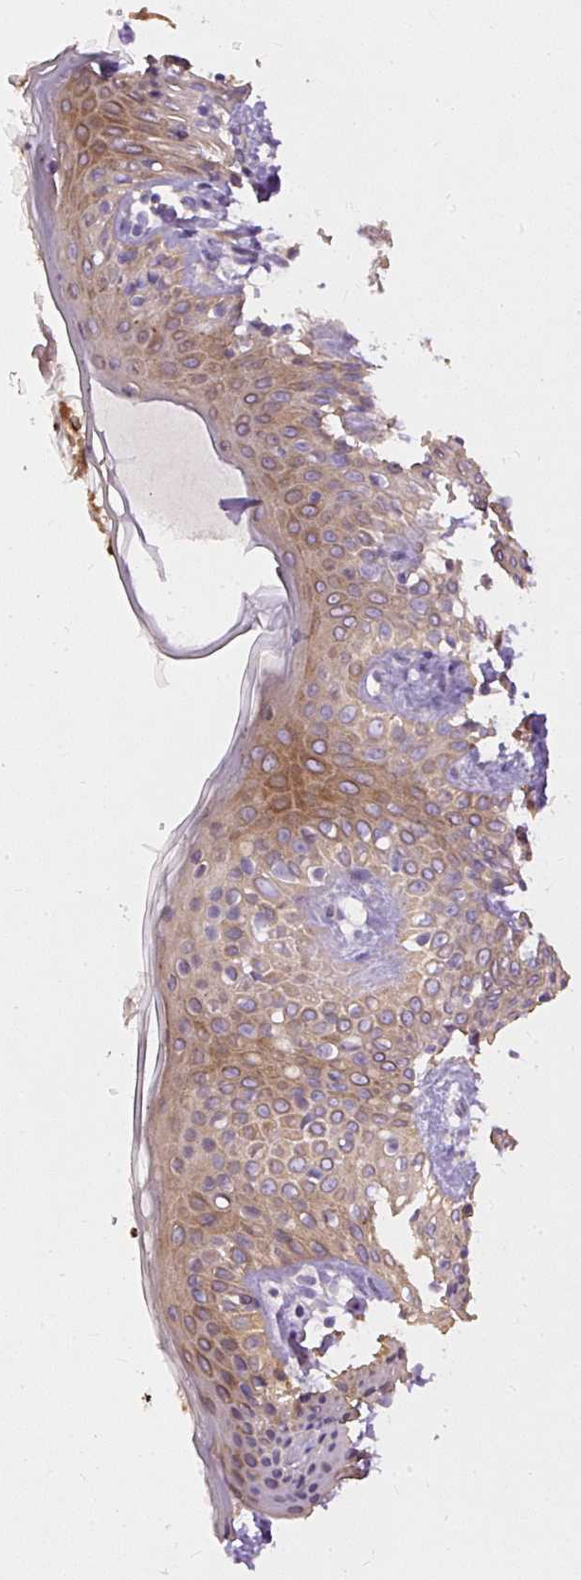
{"staining": {"intensity": "weak", "quantity": ">75%", "location": "cytoplasmic/membranous"}, "tissue": "skin", "cell_type": "Fibroblasts", "image_type": "normal", "snomed": [{"axis": "morphology", "description": "Normal tissue, NOS"}, {"axis": "topography", "description": "Skin"}], "caption": "Skin stained with DAB immunohistochemistry (IHC) displays low levels of weak cytoplasmic/membranous staining in about >75% of fibroblasts.", "gene": "FAM149A", "patient": {"sex": "male", "age": 16}}